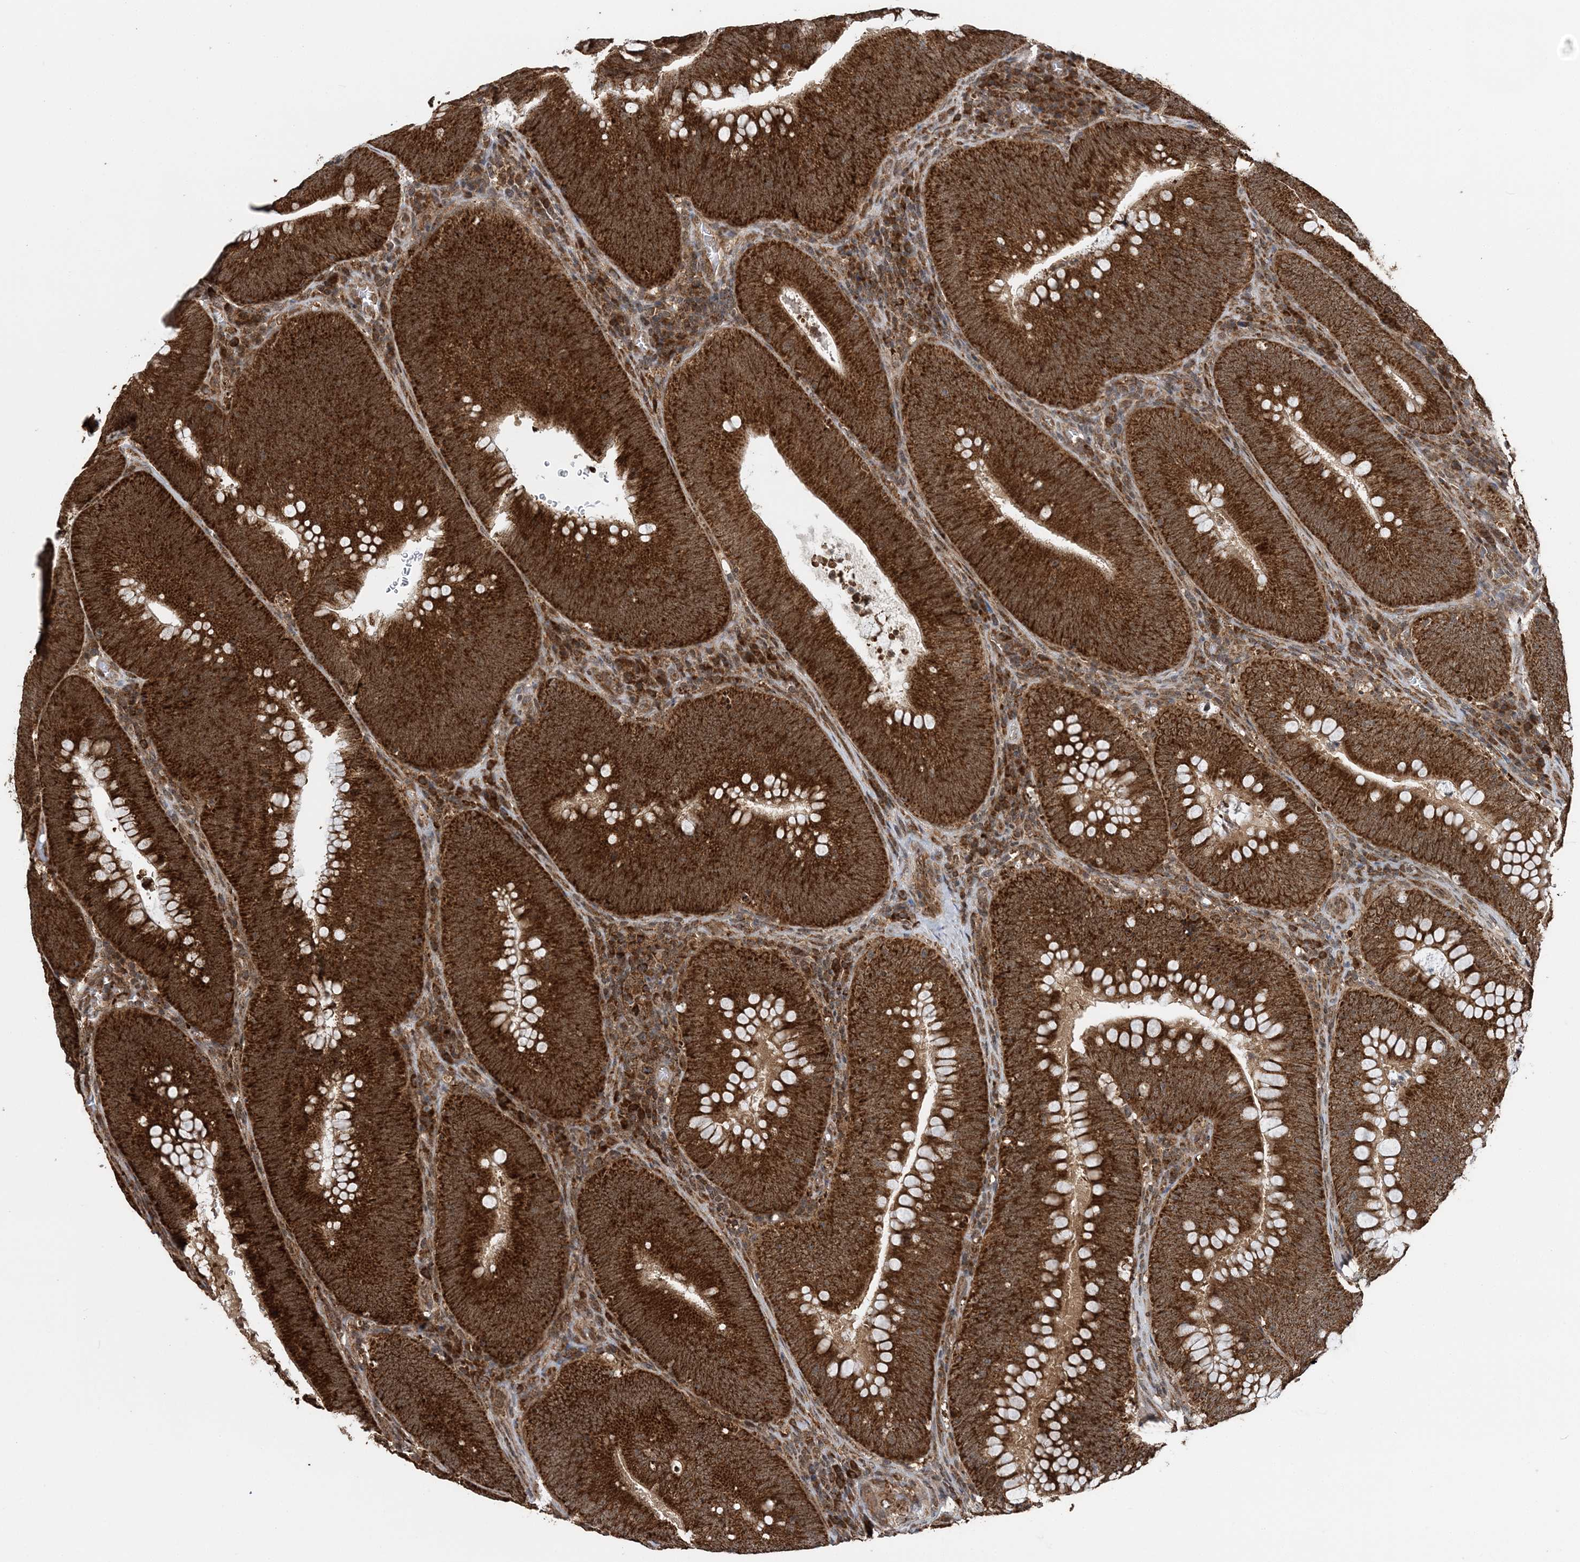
{"staining": {"intensity": "strong", "quantity": ">75%", "location": "cytoplasmic/membranous"}, "tissue": "colorectal cancer", "cell_type": "Tumor cells", "image_type": "cancer", "snomed": [{"axis": "morphology", "description": "Normal tissue, NOS"}, {"axis": "topography", "description": "Colon"}], "caption": "Protein staining exhibits strong cytoplasmic/membranous staining in approximately >75% of tumor cells in colorectal cancer. Nuclei are stained in blue.", "gene": "PCBP1", "patient": {"sex": "female", "age": 82}}